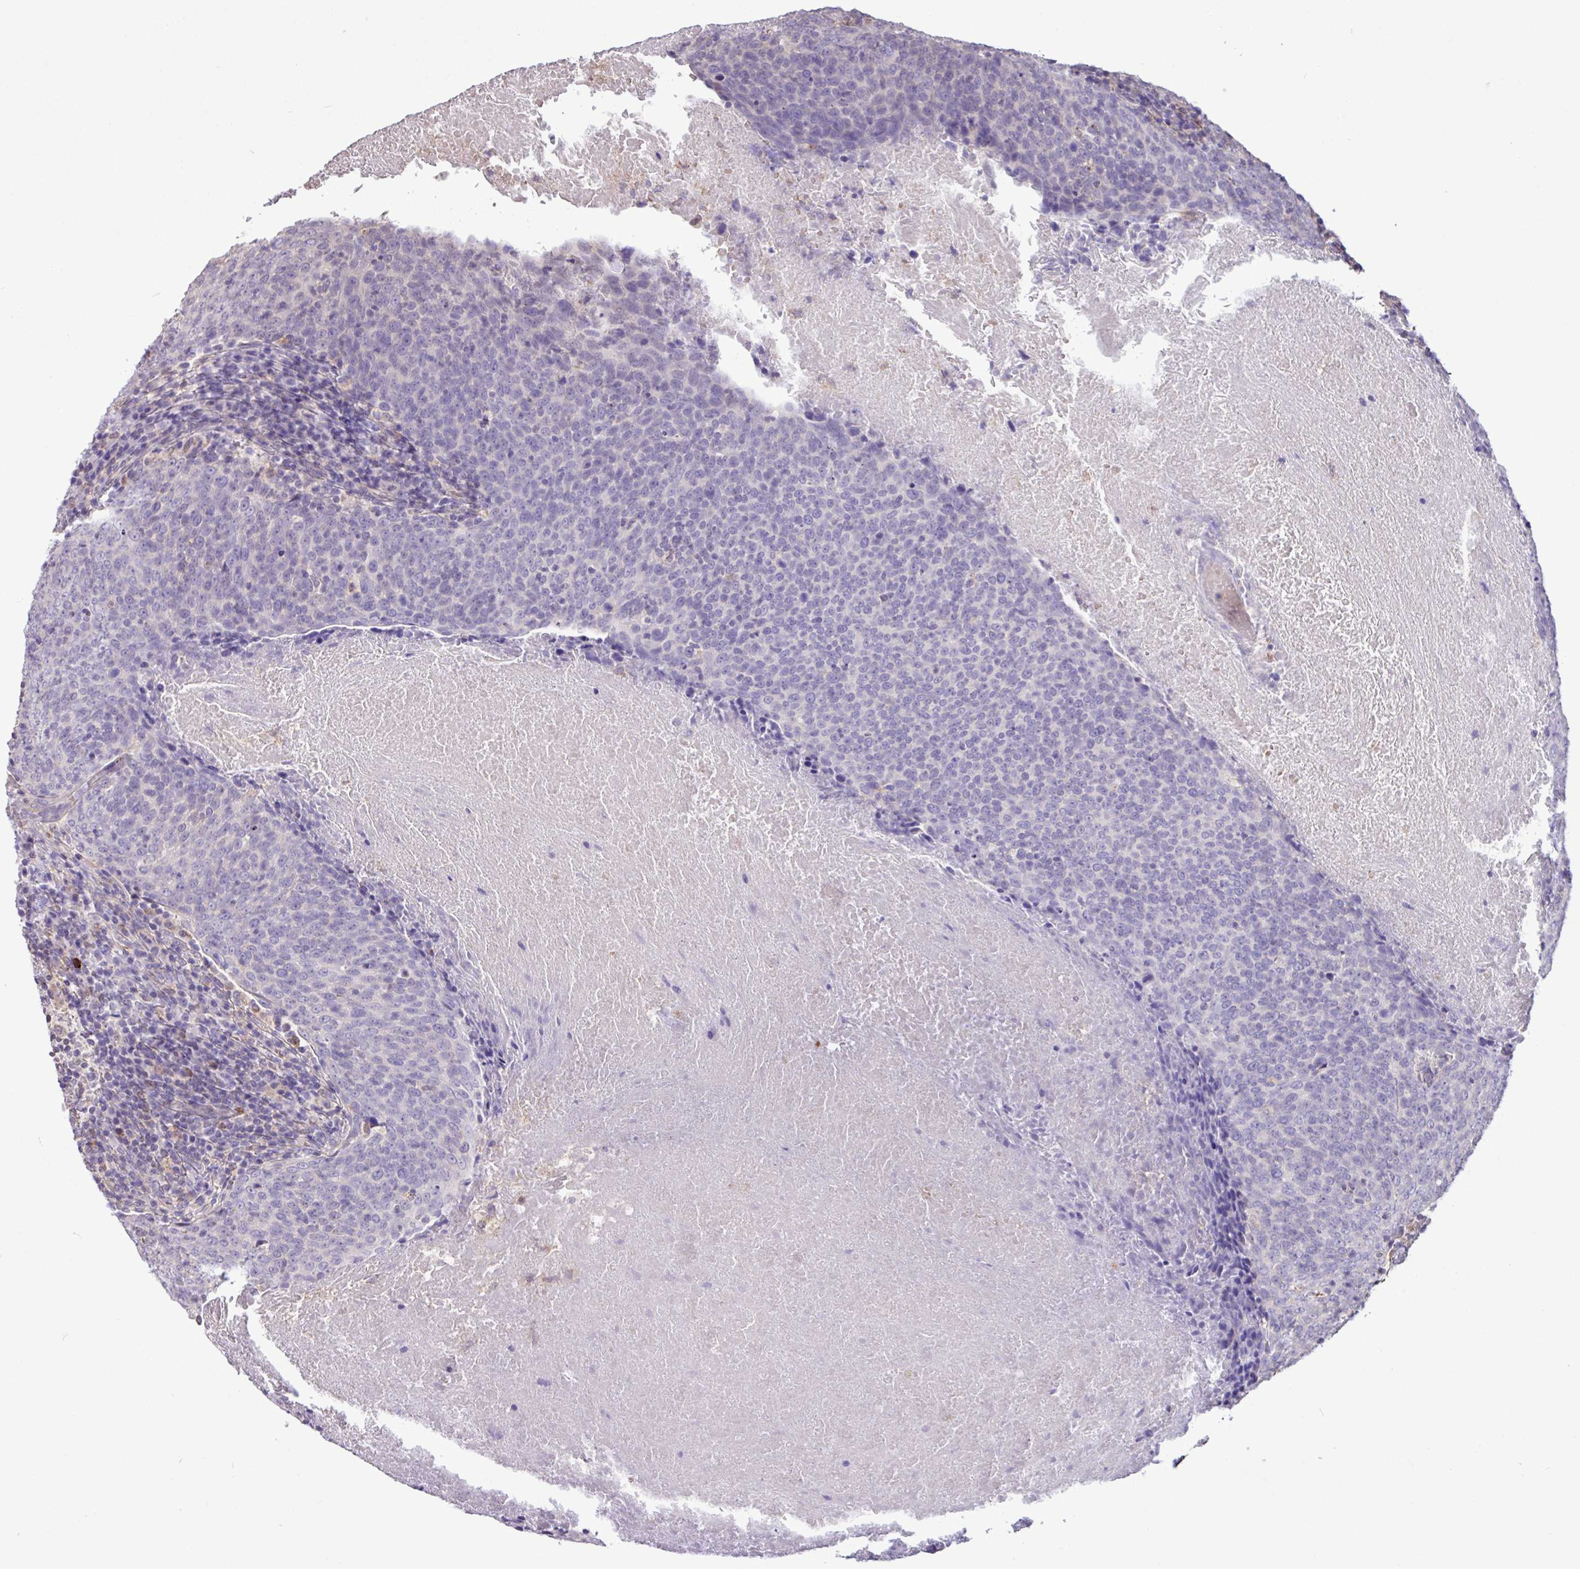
{"staining": {"intensity": "negative", "quantity": "none", "location": "none"}, "tissue": "head and neck cancer", "cell_type": "Tumor cells", "image_type": "cancer", "snomed": [{"axis": "morphology", "description": "Squamous cell carcinoma, NOS"}, {"axis": "morphology", "description": "Squamous cell carcinoma, metastatic, NOS"}, {"axis": "topography", "description": "Lymph node"}, {"axis": "topography", "description": "Head-Neck"}], "caption": "Protein analysis of head and neck metastatic squamous cell carcinoma exhibits no significant expression in tumor cells.", "gene": "CHST11", "patient": {"sex": "male", "age": 62}}